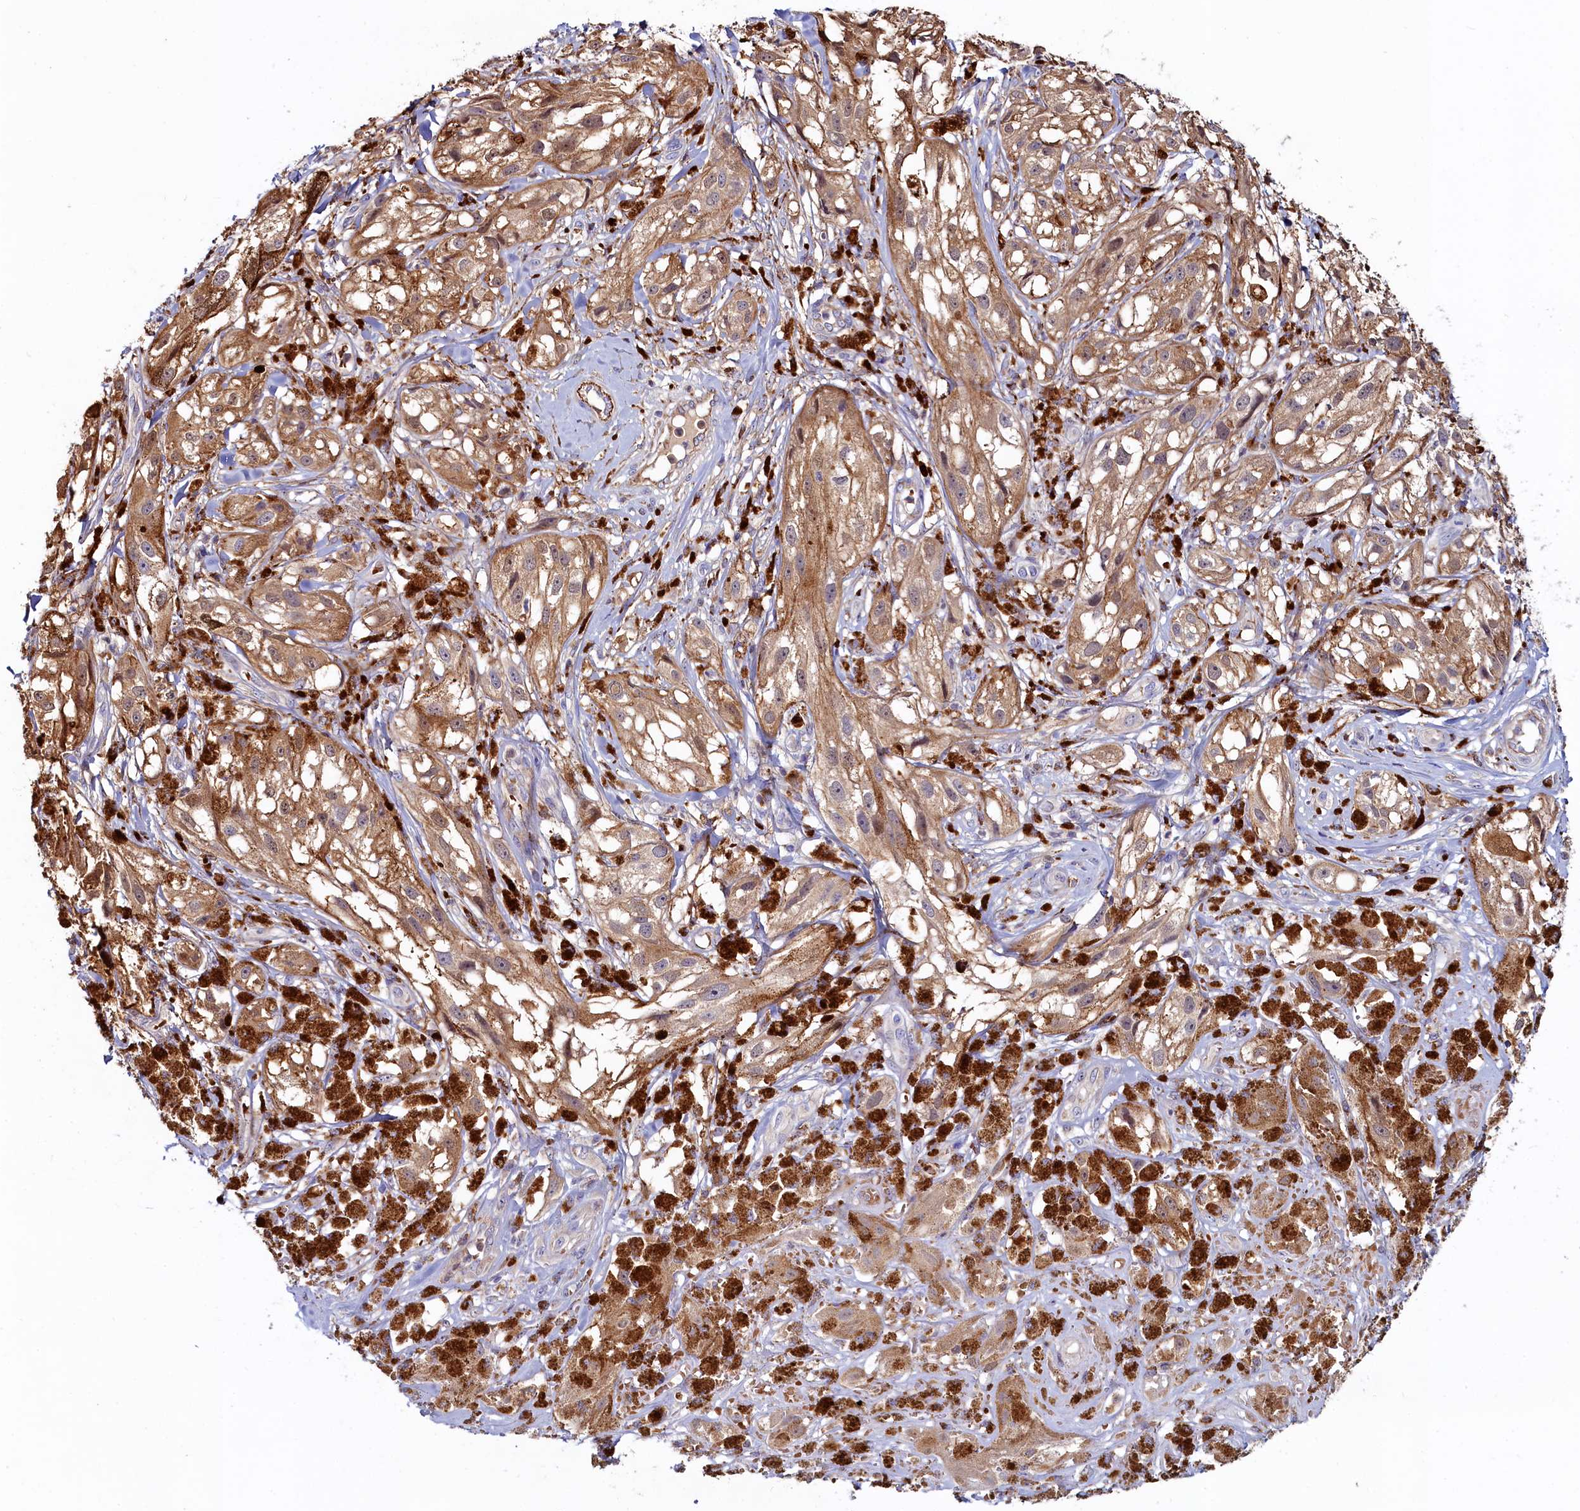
{"staining": {"intensity": "weak", "quantity": ">75%", "location": "cytoplasmic/membranous"}, "tissue": "melanoma", "cell_type": "Tumor cells", "image_type": "cancer", "snomed": [{"axis": "morphology", "description": "Malignant melanoma, NOS"}, {"axis": "topography", "description": "Skin"}], "caption": "A histopathology image of melanoma stained for a protein demonstrates weak cytoplasmic/membranous brown staining in tumor cells.", "gene": "ASTE1", "patient": {"sex": "male", "age": 88}}